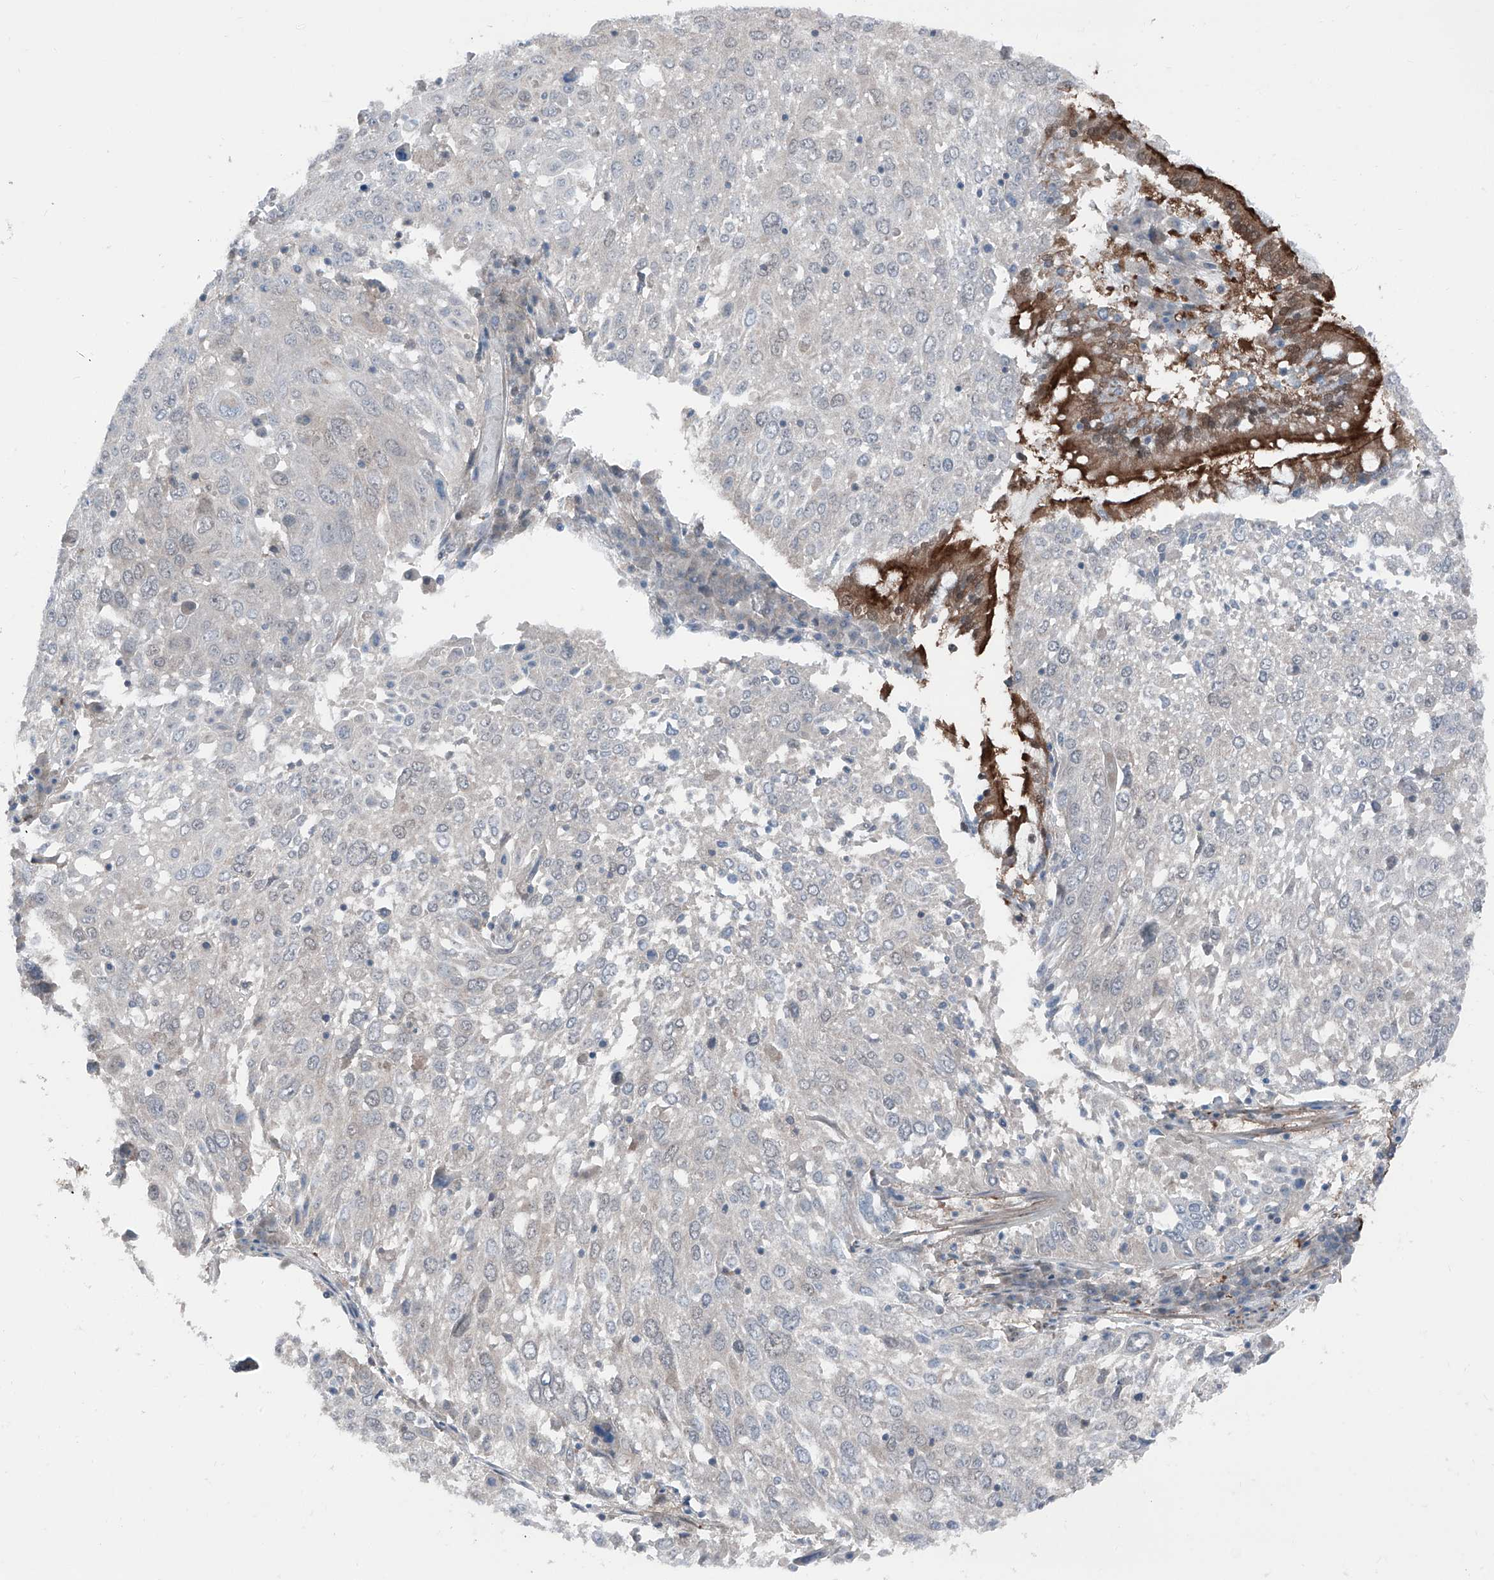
{"staining": {"intensity": "negative", "quantity": "none", "location": "none"}, "tissue": "lung cancer", "cell_type": "Tumor cells", "image_type": "cancer", "snomed": [{"axis": "morphology", "description": "Squamous cell carcinoma, NOS"}, {"axis": "topography", "description": "Lung"}], "caption": "An image of lung cancer (squamous cell carcinoma) stained for a protein shows no brown staining in tumor cells.", "gene": "HSPB11", "patient": {"sex": "male", "age": 65}}